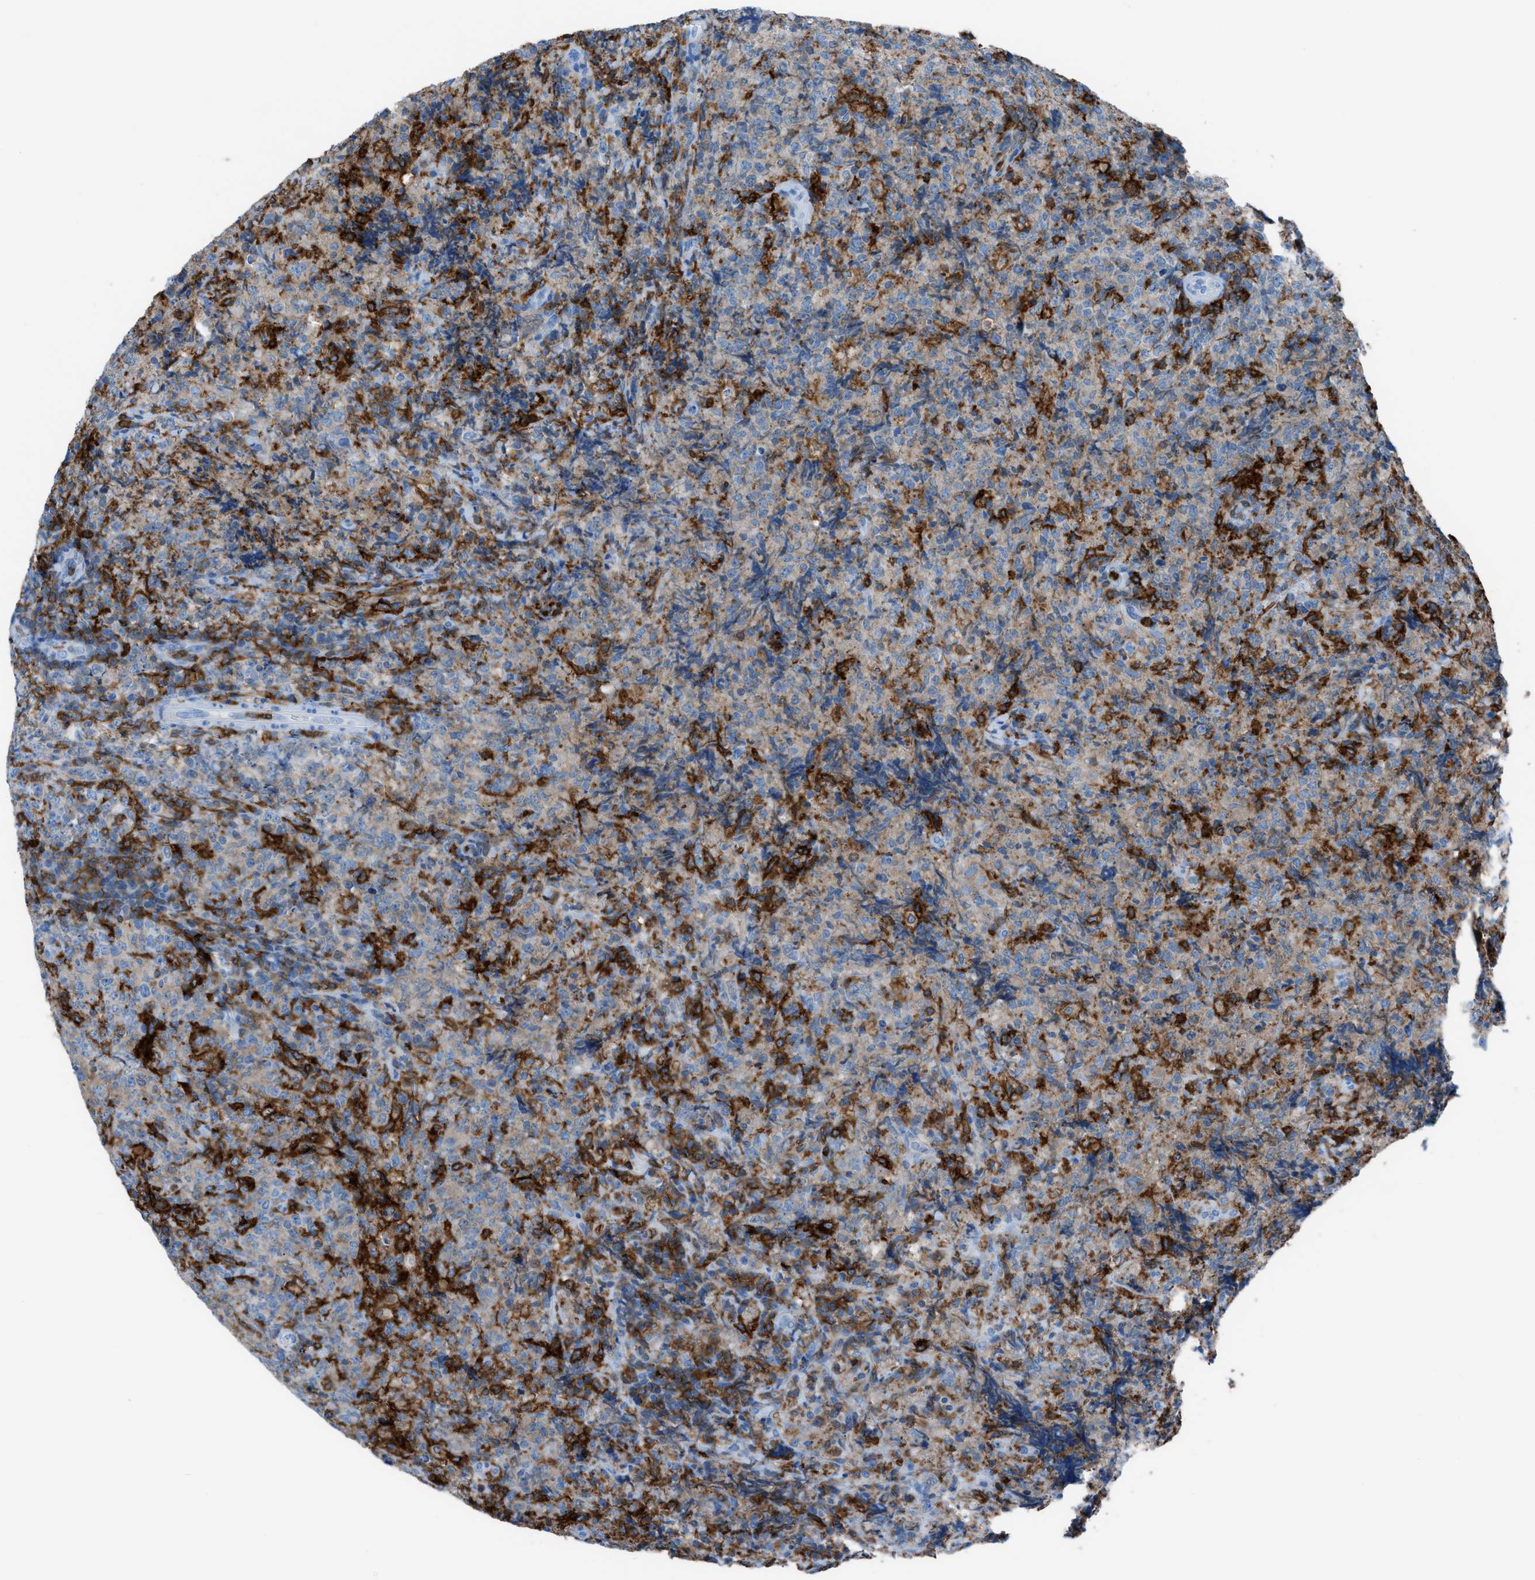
{"staining": {"intensity": "weak", "quantity": "25%-75%", "location": "cytoplasmic/membranous"}, "tissue": "lymphoma", "cell_type": "Tumor cells", "image_type": "cancer", "snomed": [{"axis": "morphology", "description": "Malignant lymphoma, non-Hodgkin's type, High grade"}, {"axis": "topography", "description": "Tonsil"}], "caption": "Lymphoma stained with DAB (3,3'-diaminobenzidine) immunohistochemistry (IHC) displays low levels of weak cytoplasmic/membranous positivity in about 25%-75% of tumor cells.", "gene": "ITGB2", "patient": {"sex": "female", "age": 36}}